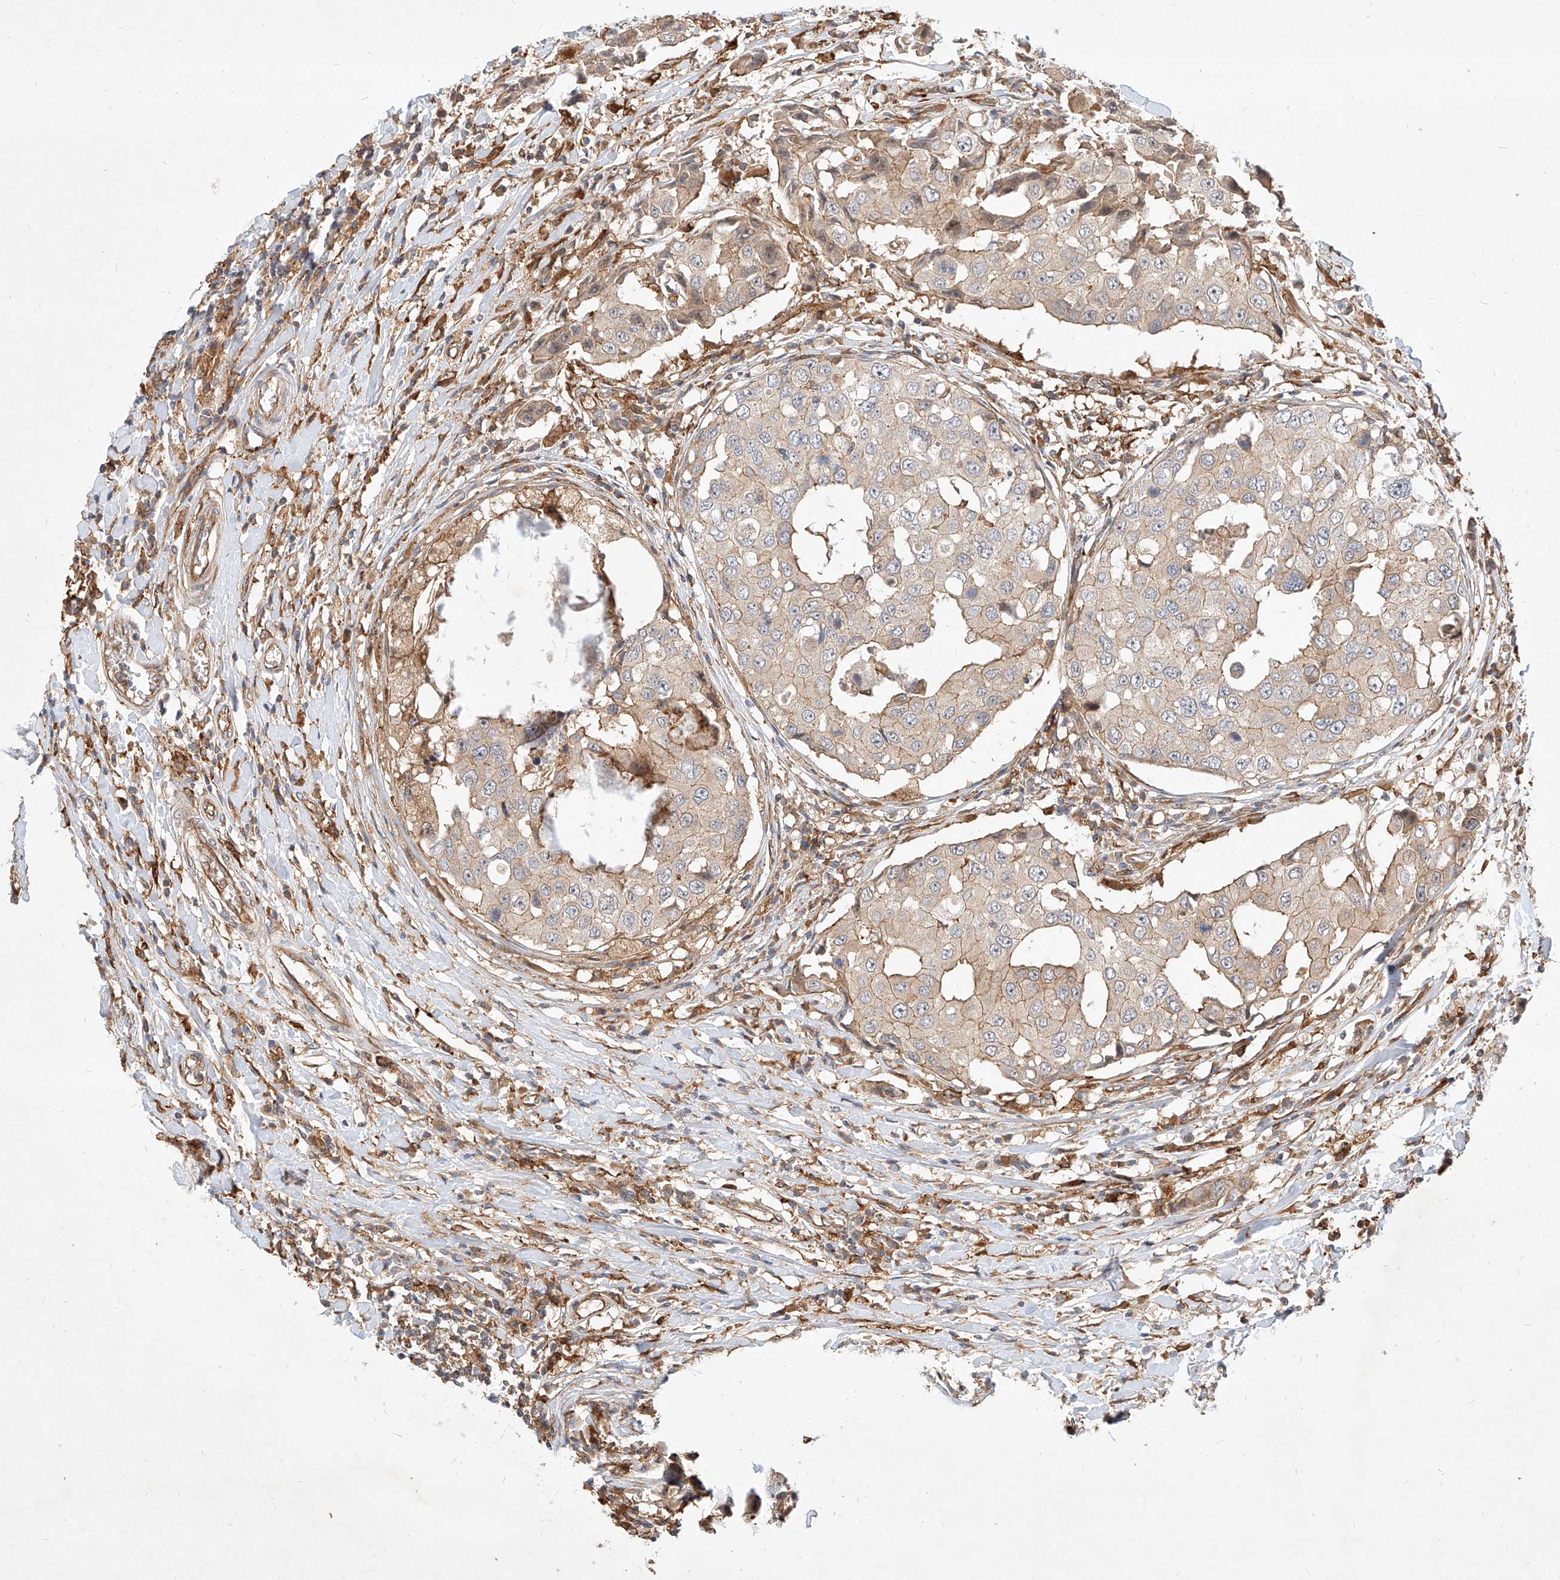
{"staining": {"intensity": "weak", "quantity": "25%-75%", "location": "cytoplasmic/membranous"}, "tissue": "breast cancer", "cell_type": "Tumor cells", "image_type": "cancer", "snomed": [{"axis": "morphology", "description": "Duct carcinoma"}, {"axis": "topography", "description": "Breast"}], "caption": "Breast invasive ductal carcinoma stained with a brown dye reveals weak cytoplasmic/membranous positive positivity in approximately 25%-75% of tumor cells.", "gene": "NFAM1", "patient": {"sex": "female", "age": 27}}